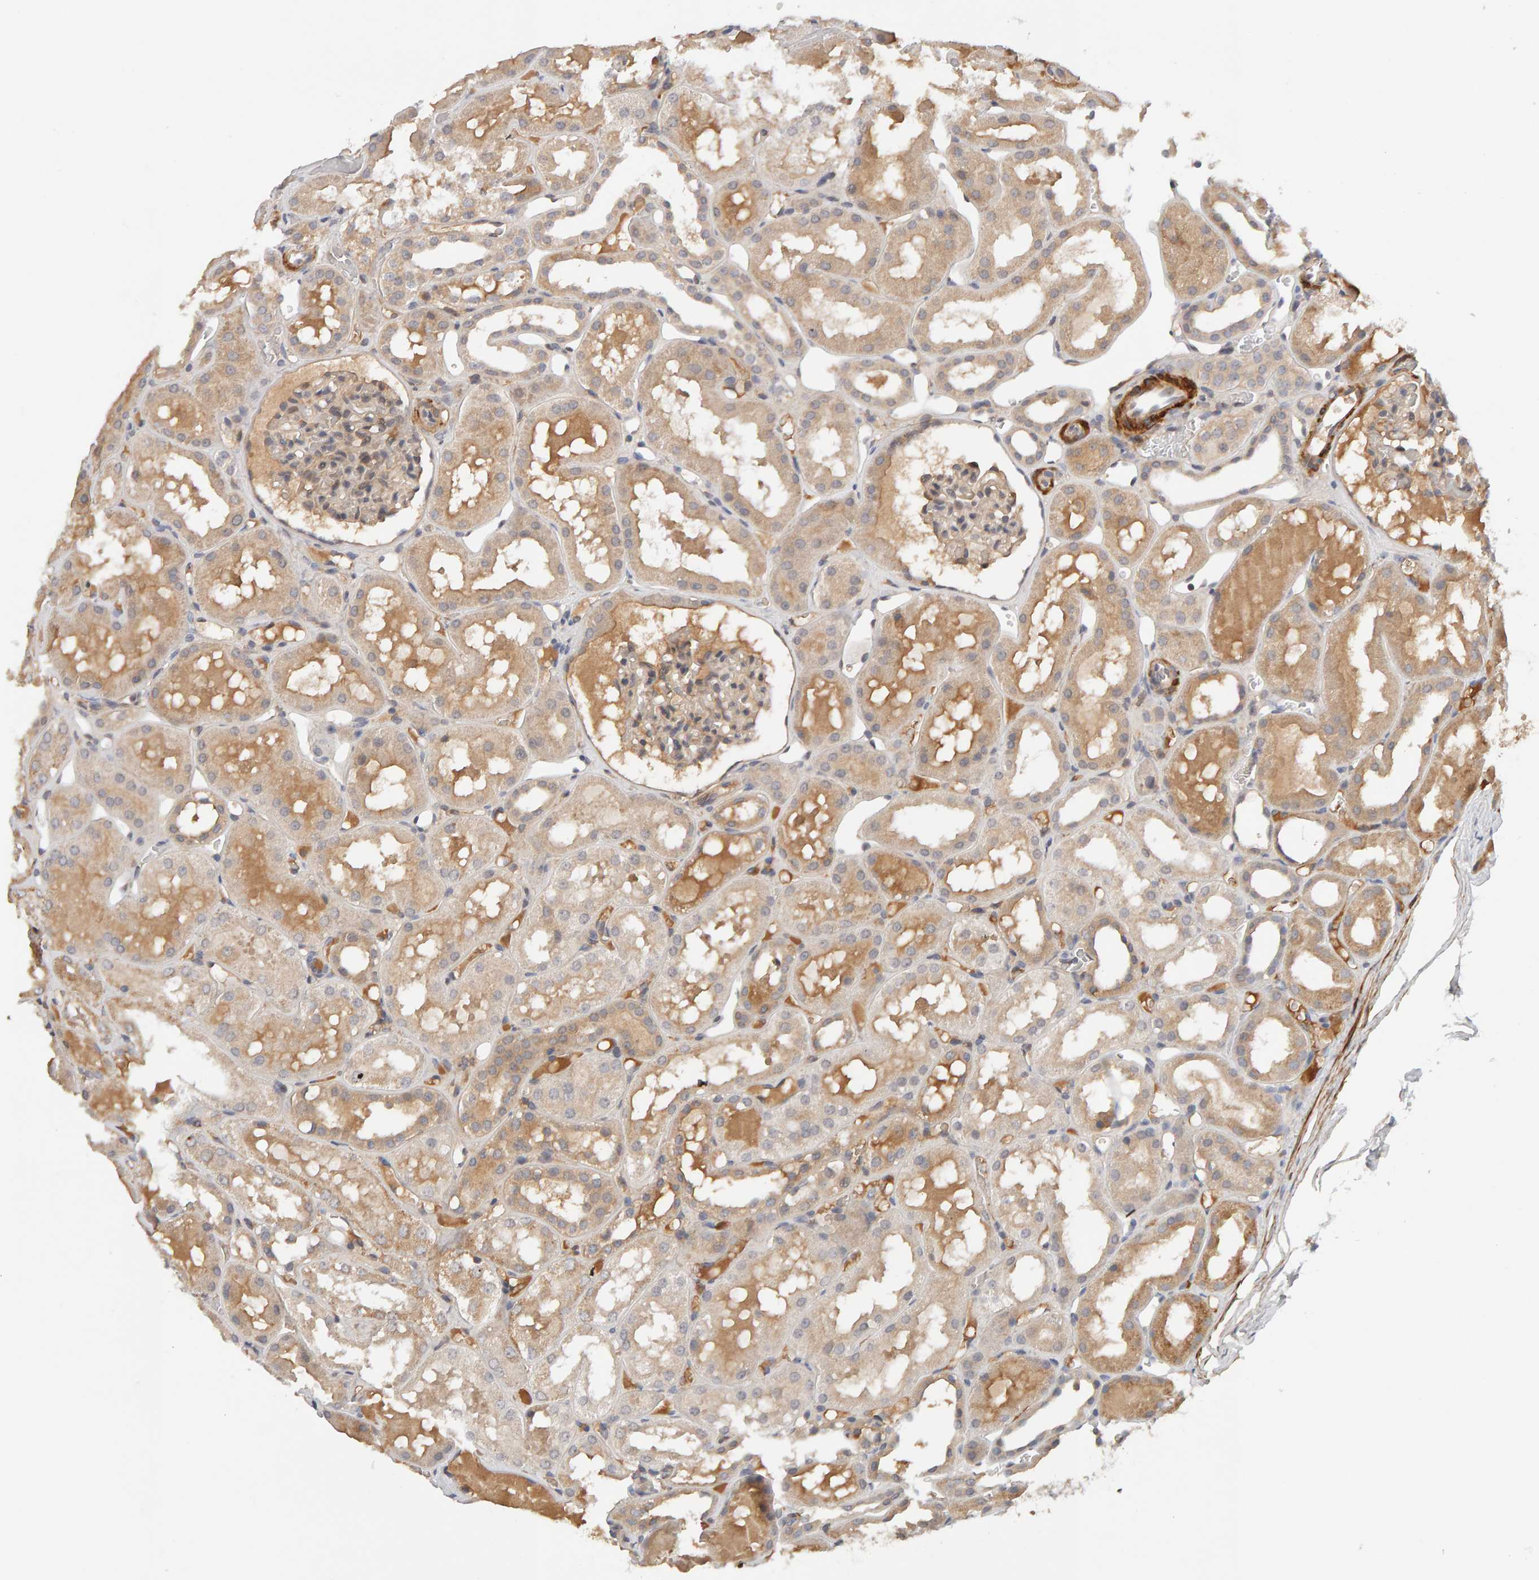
{"staining": {"intensity": "weak", "quantity": "25%-75%", "location": "cytoplasmic/membranous"}, "tissue": "kidney", "cell_type": "Cells in glomeruli", "image_type": "normal", "snomed": [{"axis": "morphology", "description": "Normal tissue, NOS"}, {"axis": "topography", "description": "Kidney"}, {"axis": "topography", "description": "Urinary bladder"}], "caption": "Brown immunohistochemical staining in normal human kidney demonstrates weak cytoplasmic/membranous positivity in approximately 25%-75% of cells in glomeruli.", "gene": "NUDCD1", "patient": {"sex": "male", "age": 16}}